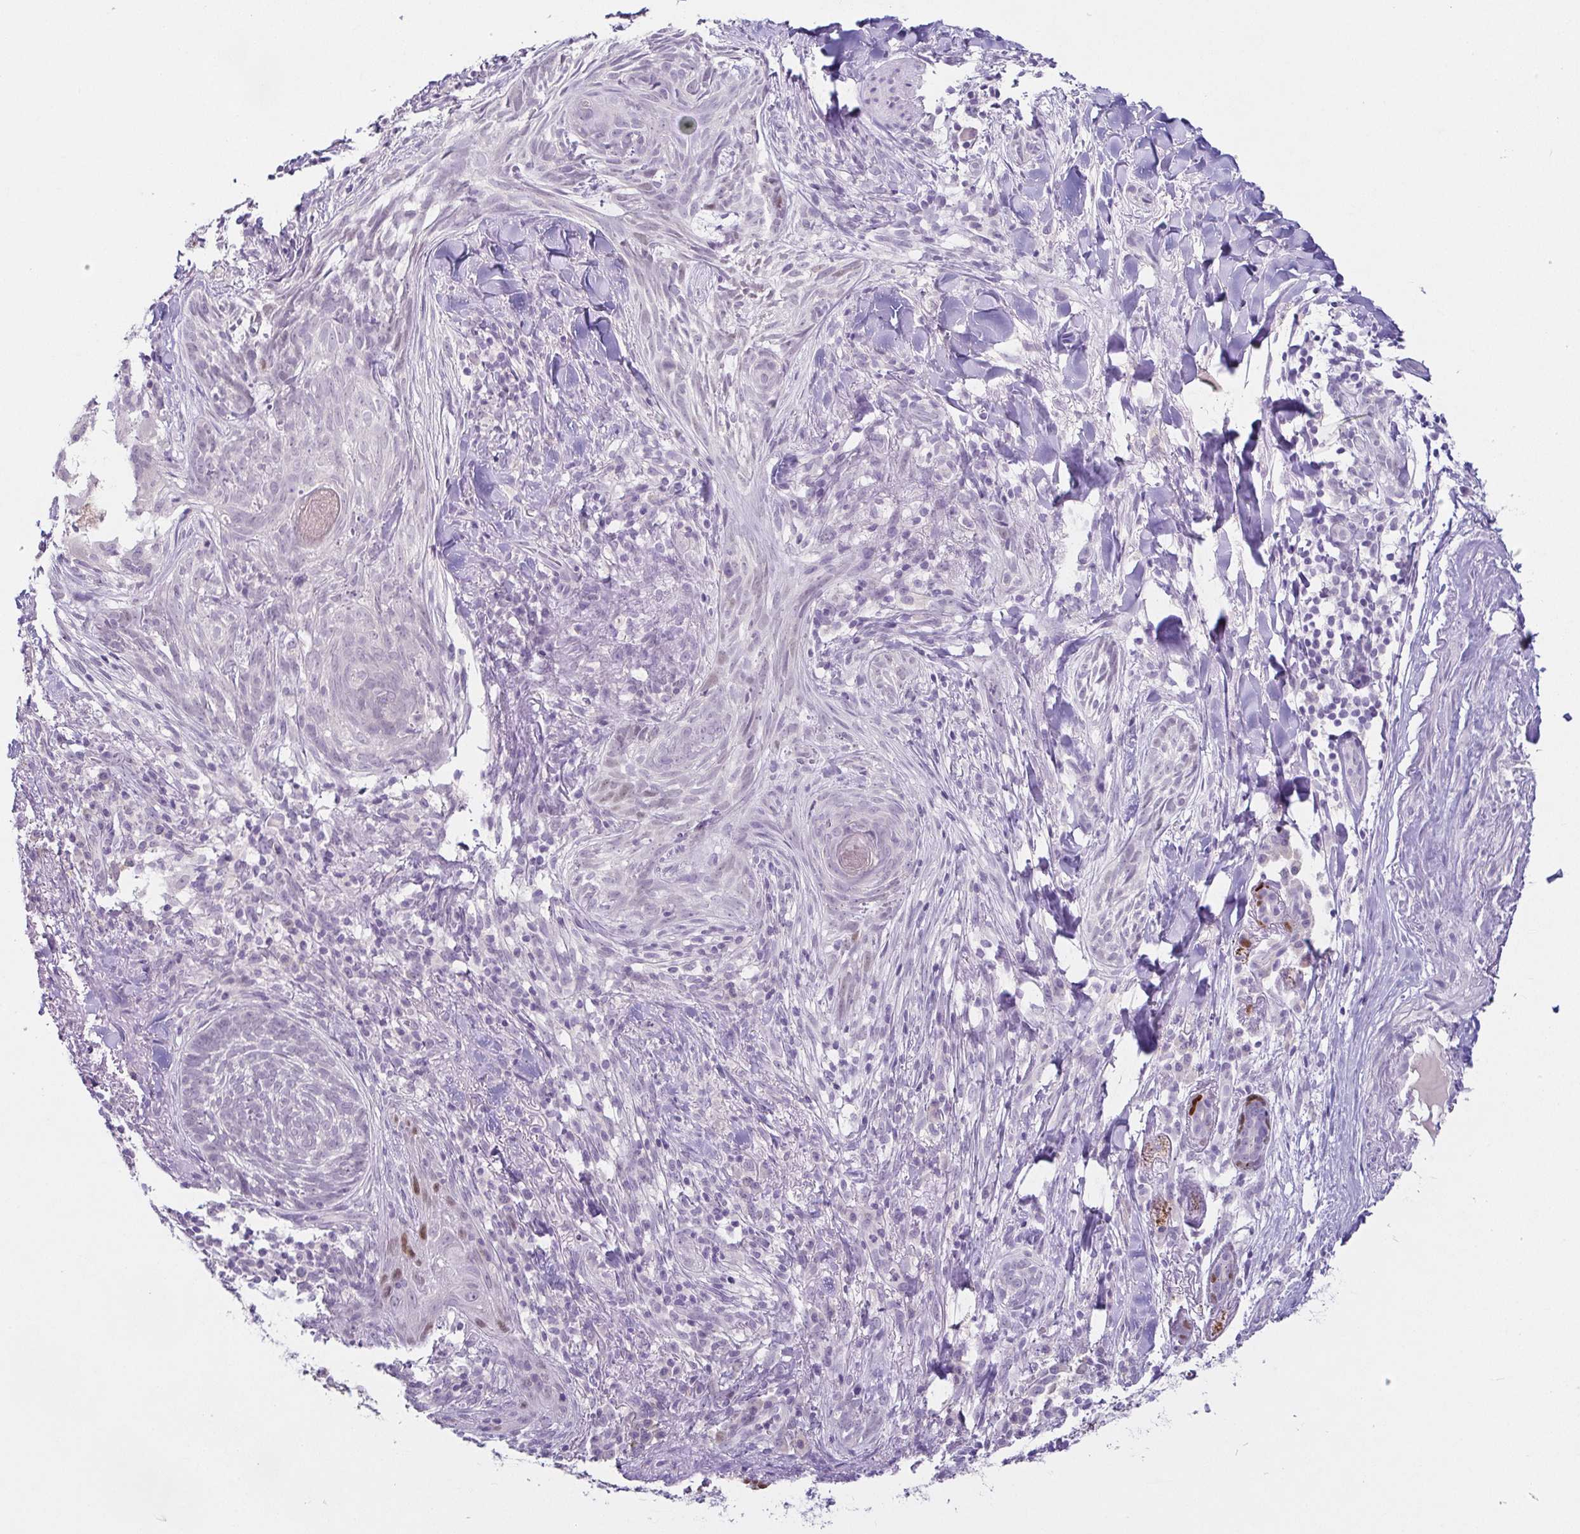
{"staining": {"intensity": "negative", "quantity": "none", "location": "none"}, "tissue": "skin cancer", "cell_type": "Tumor cells", "image_type": "cancer", "snomed": [{"axis": "morphology", "description": "Basal cell carcinoma"}, {"axis": "topography", "description": "Skin"}], "caption": "Tumor cells are negative for brown protein staining in skin basal cell carcinoma.", "gene": "TP73", "patient": {"sex": "female", "age": 93}}